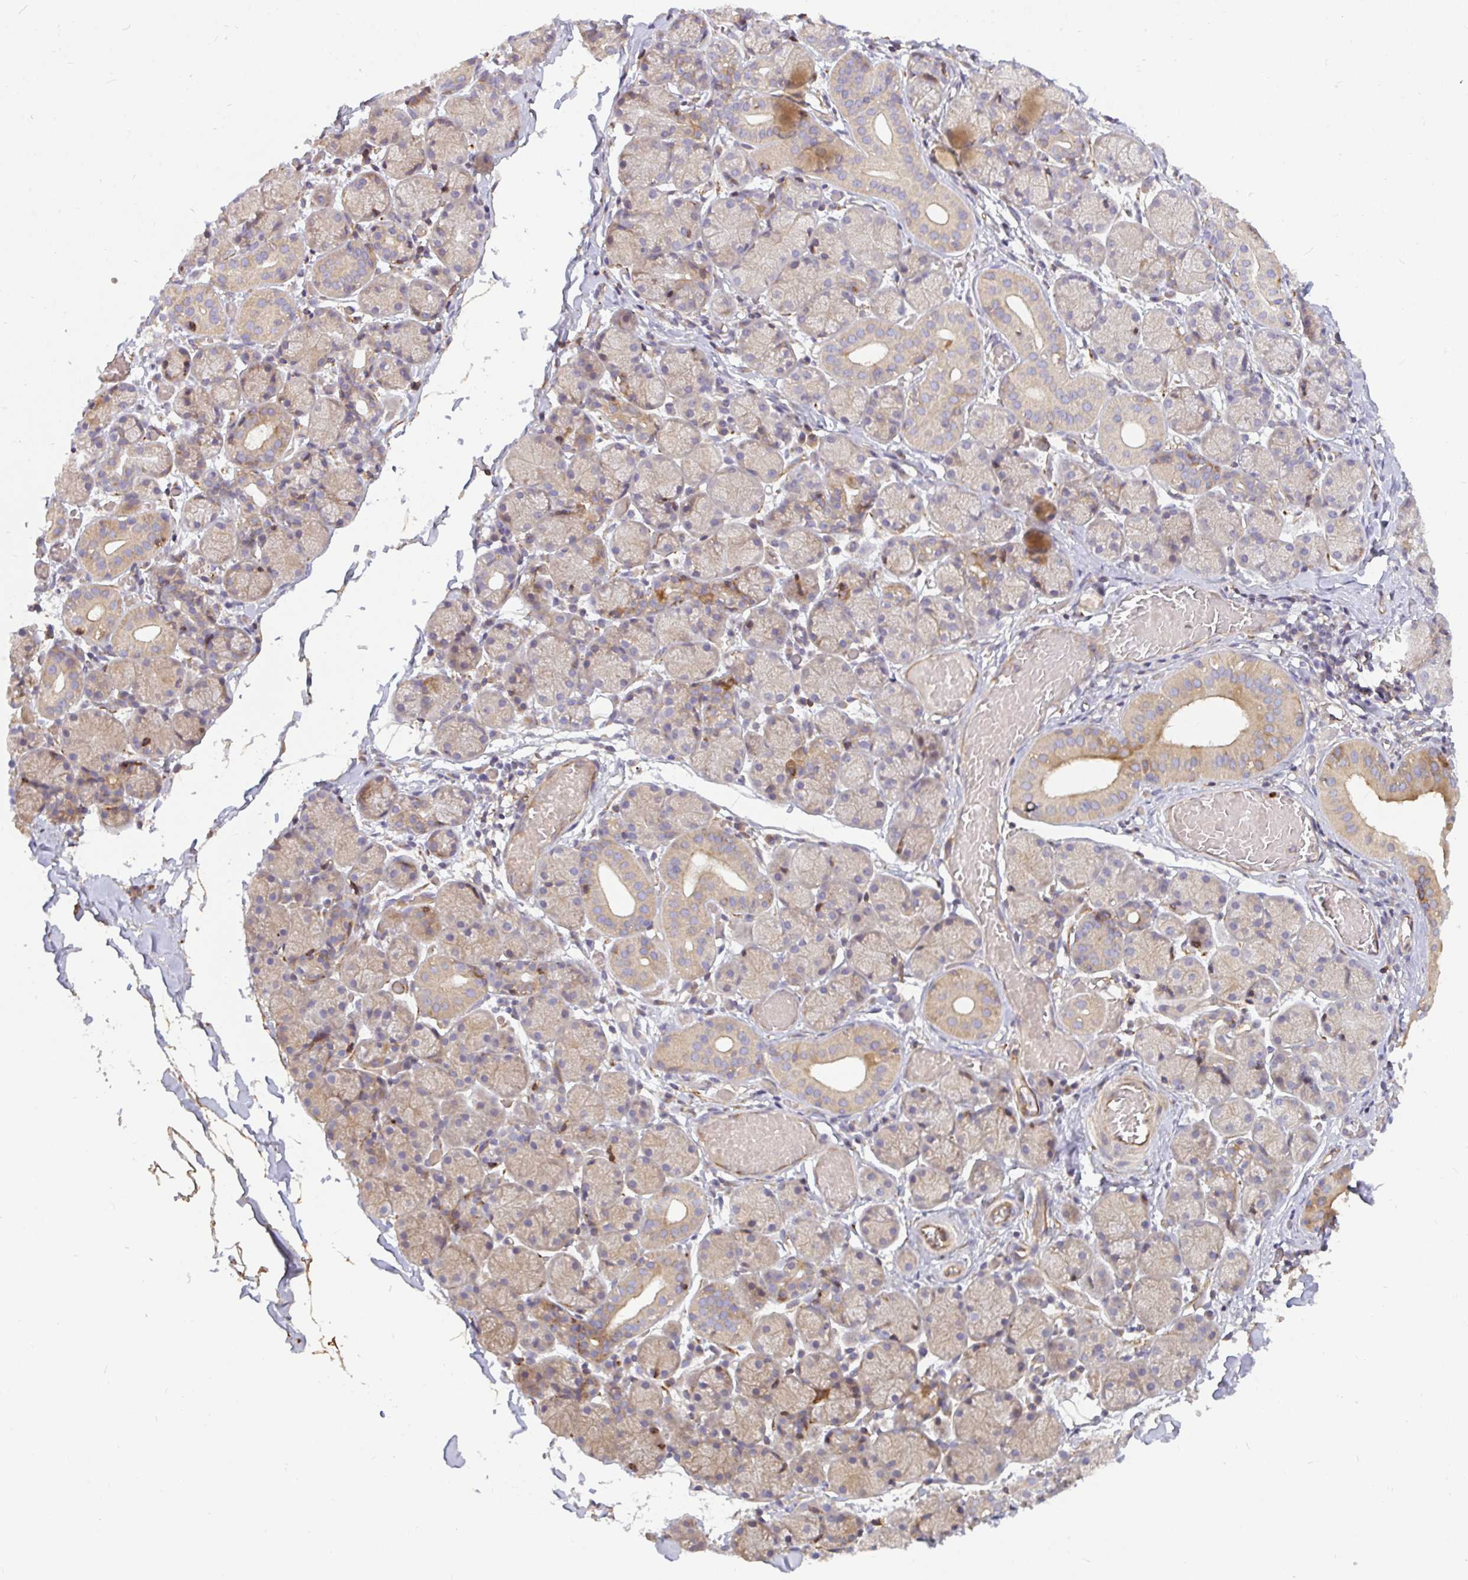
{"staining": {"intensity": "weak", "quantity": "25%-75%", "location": "cytoplasmic/membranous"}, "tissue": "salivary gland", "cell_type": "Glandular cells", "image_type": "normal", "snomed": [{"axis": "morphology", "description": "Normal tissue, NOS"}, {"axis": "topography", "description": "Salivary gland"}], "caption": "About 25%-75% of glandular cells in benign human salivary gland exhibit weak cytoplasmic/membranous protein staining as visualized by brown immunohistochemical staining.", "gene": "CSF3R", "patient": {"sex": "female", "age": 24}}